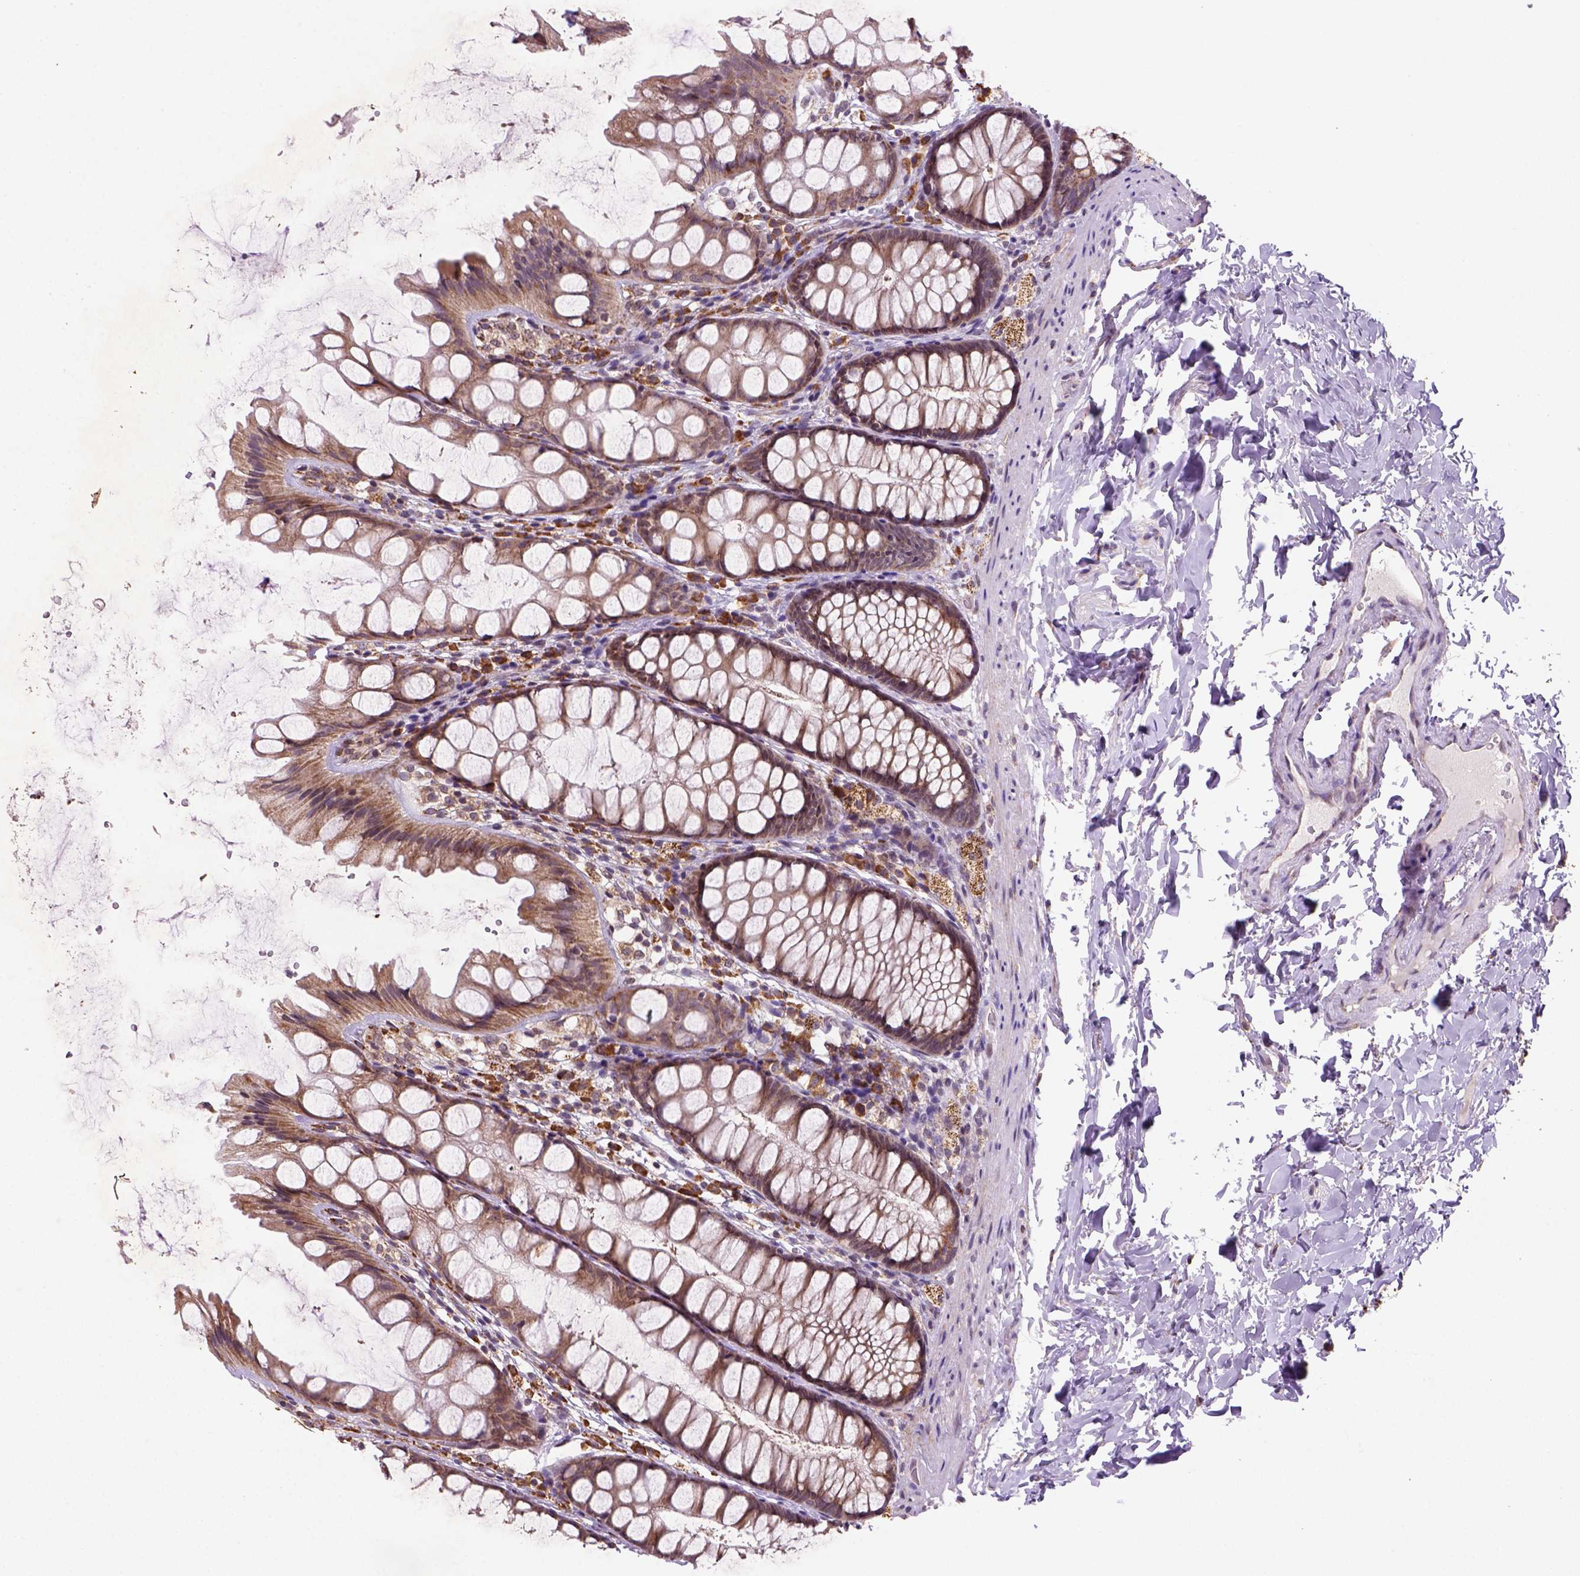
{"staining": {"intensity": "weak", "quantity": ">75%", "location": "cytoplasmic/membranous"}, "tissue": "colon", "cell_type": "Endothelial cells", "image_type": "normal", "snomed": [{"axis": "morphology", "description": "Normal tissue, NOS"}, {"axis": "topography", "description": "Colon"}], "caption": "Endothelial cells exhibit low levels of weak cytoplasmic/membranous positivity in approximately >75% of cells in unremarkable human colon. (IHC, brightfield microscopy, high magnification).", "gene": "FZD7", "patient": {"sex": "male", "age": 47}}